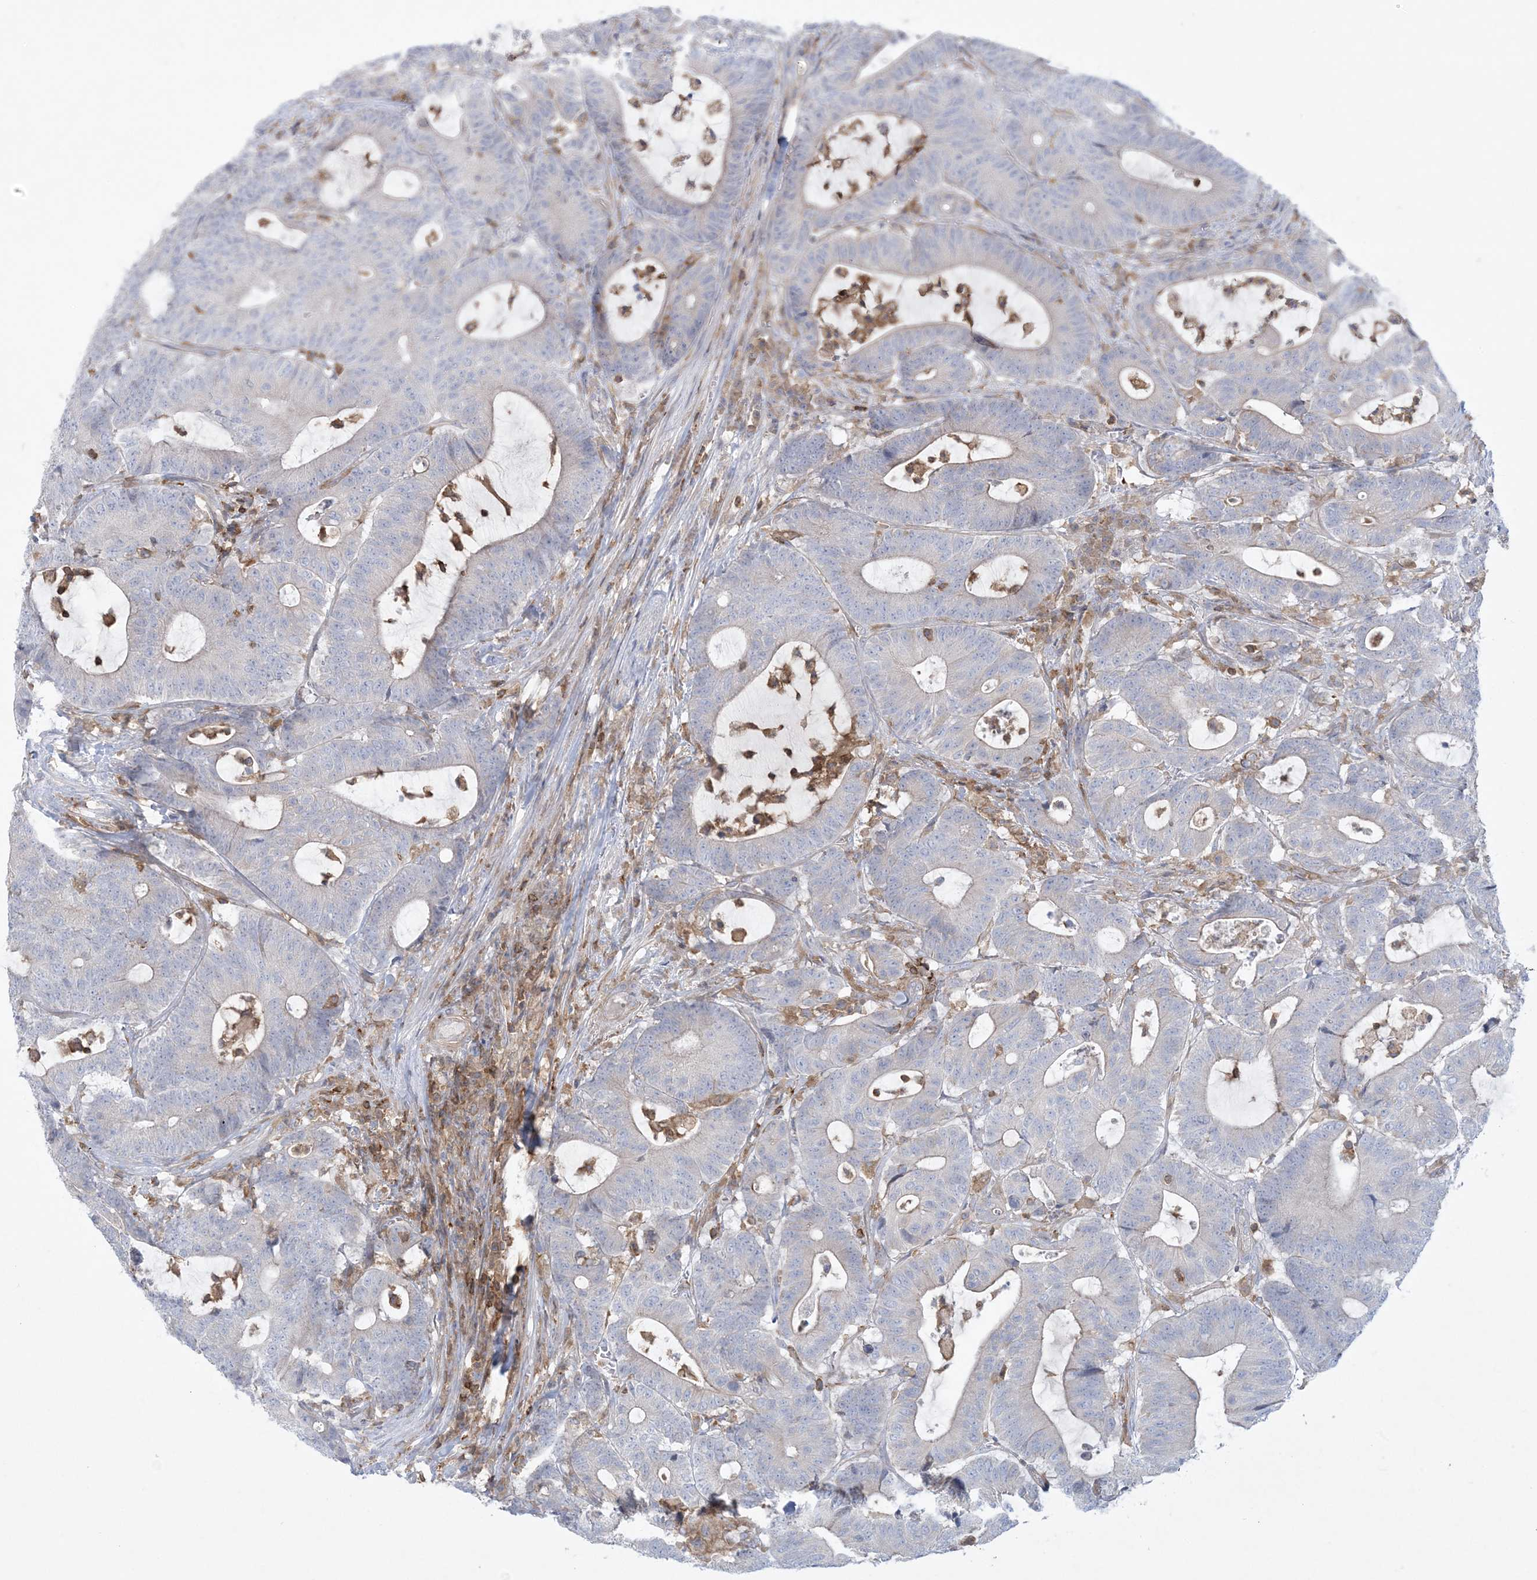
{"staining": {"intensity": "negative", "quantity": "none", "location": "none"}, "tissue": "colorectal cancer", "cell_type": "Tumor cells", "image_type": "cancer", "snomed": [{"axis": "morphology", "description": "Adenocarcinoma, NOS"}, {"axis": "topography", "description": "Colon"}], "caption": "Immunohistochemical staining of colorectal adenocarcinoma exhibits no significant expression in tumor cells.", "gene": "ARHGAP30", "patient": {"sex": "female", "age": 84}}